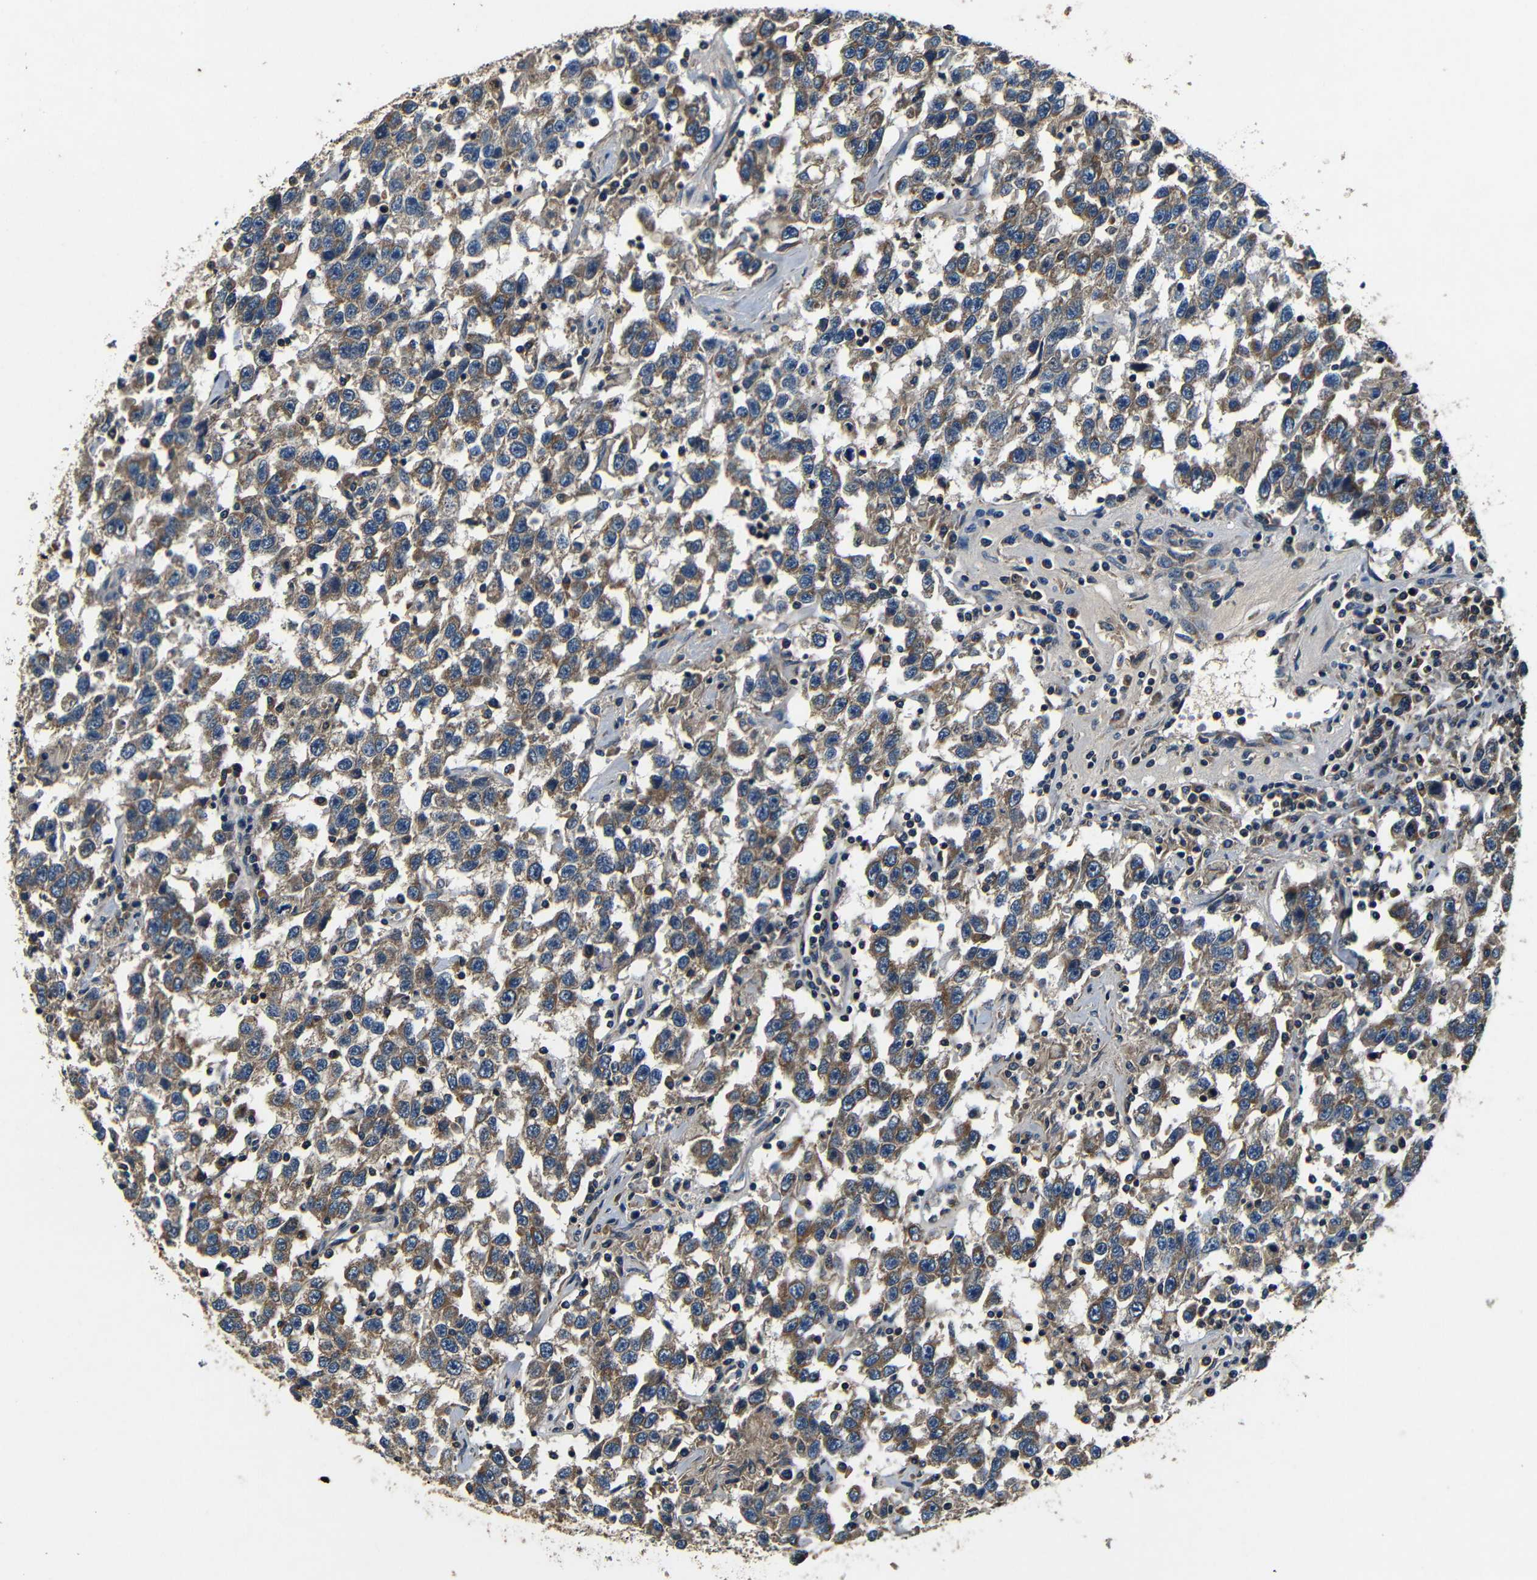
{"staining": {"intensity": "moderate", "quantity": ">75%", "location": "cytoplasmic/membranous"}, "tissue": "testis cancer", "cell_type": "Tumor cells", "image_type": "cancer", "snomed": [{"axis": "morphology", "description": "Seminoma, NOS"}, {"axis": "topography", "description": "Testis"}], "caption": "High-power microscopy captured an immunohistochemistry (IHC) micrograph of seminoma (testis), revealing moderate cytoplasmic/membranous expression in approximately >75% of tumor cells.", "gene": "MTX1", "patient": {"sex": "male", "age": 41}}